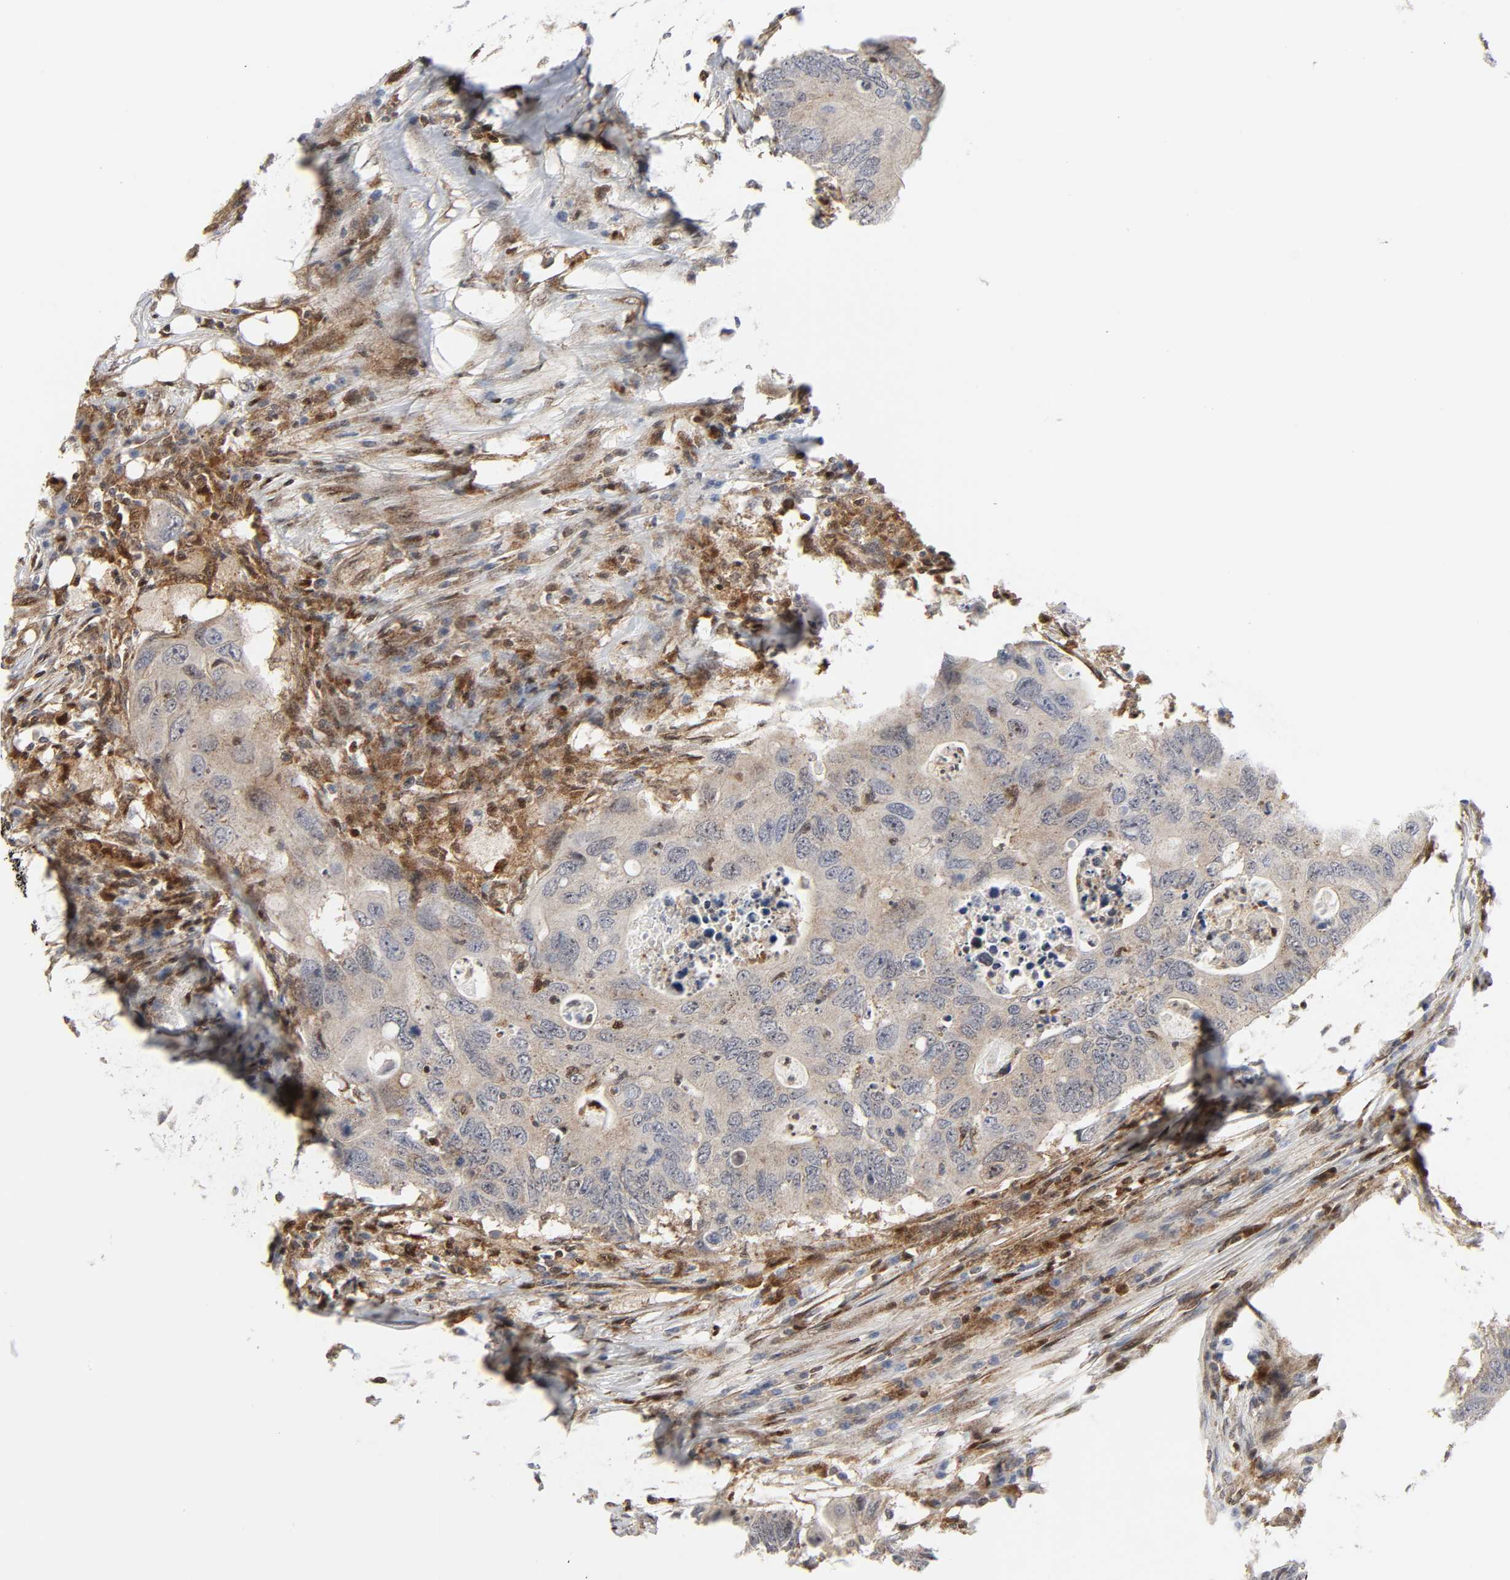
{"staining": {"intensity": "weak", "quantity": "25%-75%", "location": "cytoplasmic/membranous"}, "tissue": "colorectal cancer", "cell_type": "Tumor cells", "image_type": "cancer", "snomed": [{"axis": "morphology", "description": "Adenocarcinoma, NOS"}, {"axis": "topography", "description": "Colon"}], "caption": "An immunohistochemistry (IHC) histopathology image of neoplastic tissue is shown. Protein staining in brown labels weak cytoplasmic/membranous positivity in colorectal cancer (adenocarcinoma) within tumor cells.", "gene": "MAPK1", "patient": {"sex": "male", "age": 71}}